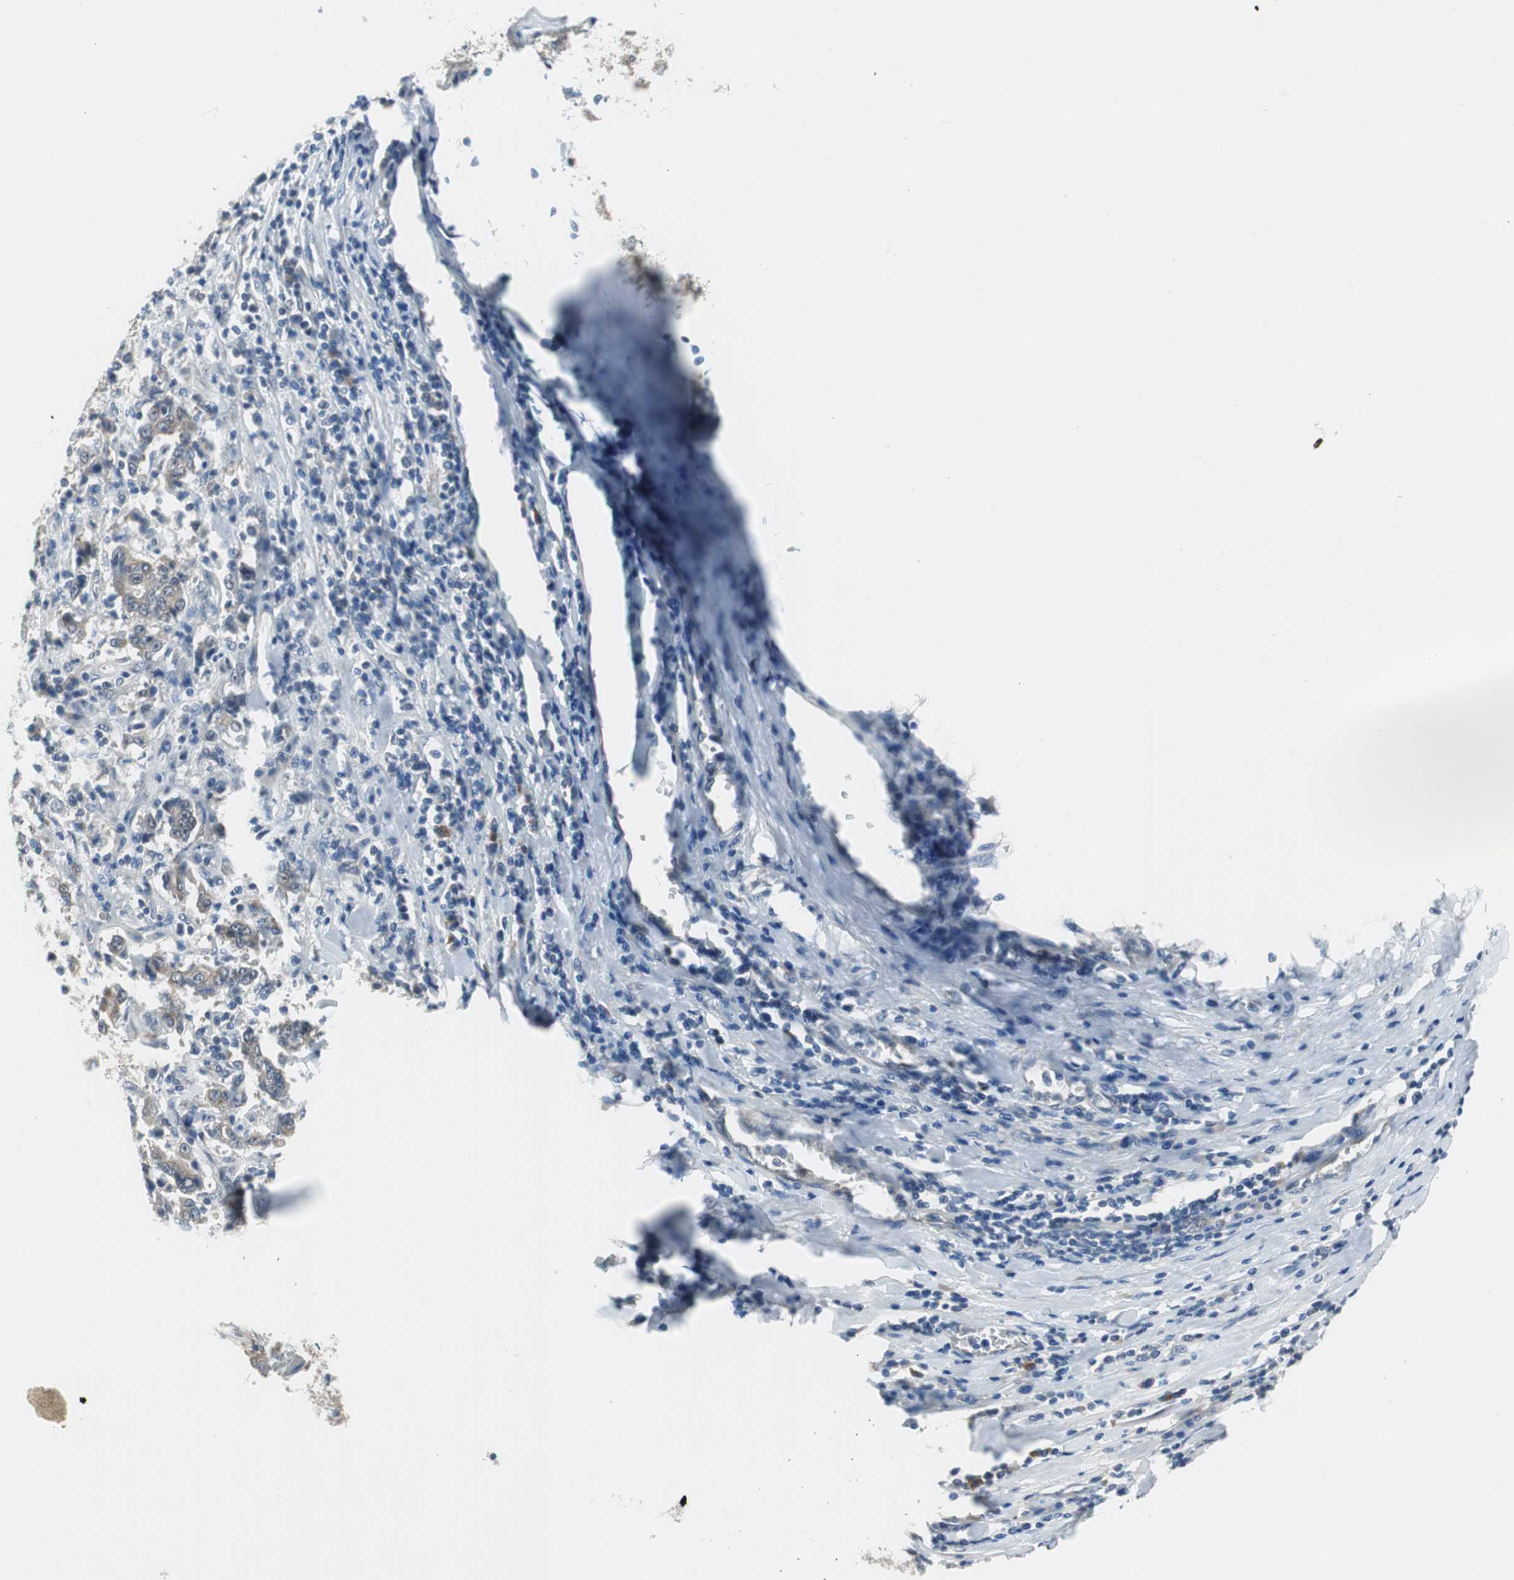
{"staining": {"intensity": "weak", "quantity": "25%-75%", "location": "cytoplasmic/membranous"}, "tissue": "stomach cancer", "cell_type": "Tumor cells", "image_type": "cancer", "snomed": [{"axis": "morphology", "description": "Normal tissue, NOS"}, {"axis": "morphology", "description": "Adenocarcinoma, NOS"}, {"axis": "topography", "description": "Stomach, upper"}, {"axis": "topography", "description": "Stomach"}], "caption": "Immunohistochemical staining of adenocarcinoma (stomach) shows low levels of weak cytoplasmic/membranous expression in about 25%-75% of tumor cells.", "gene": "PLAA", "patient": {"sex": "male", "age": 59}}